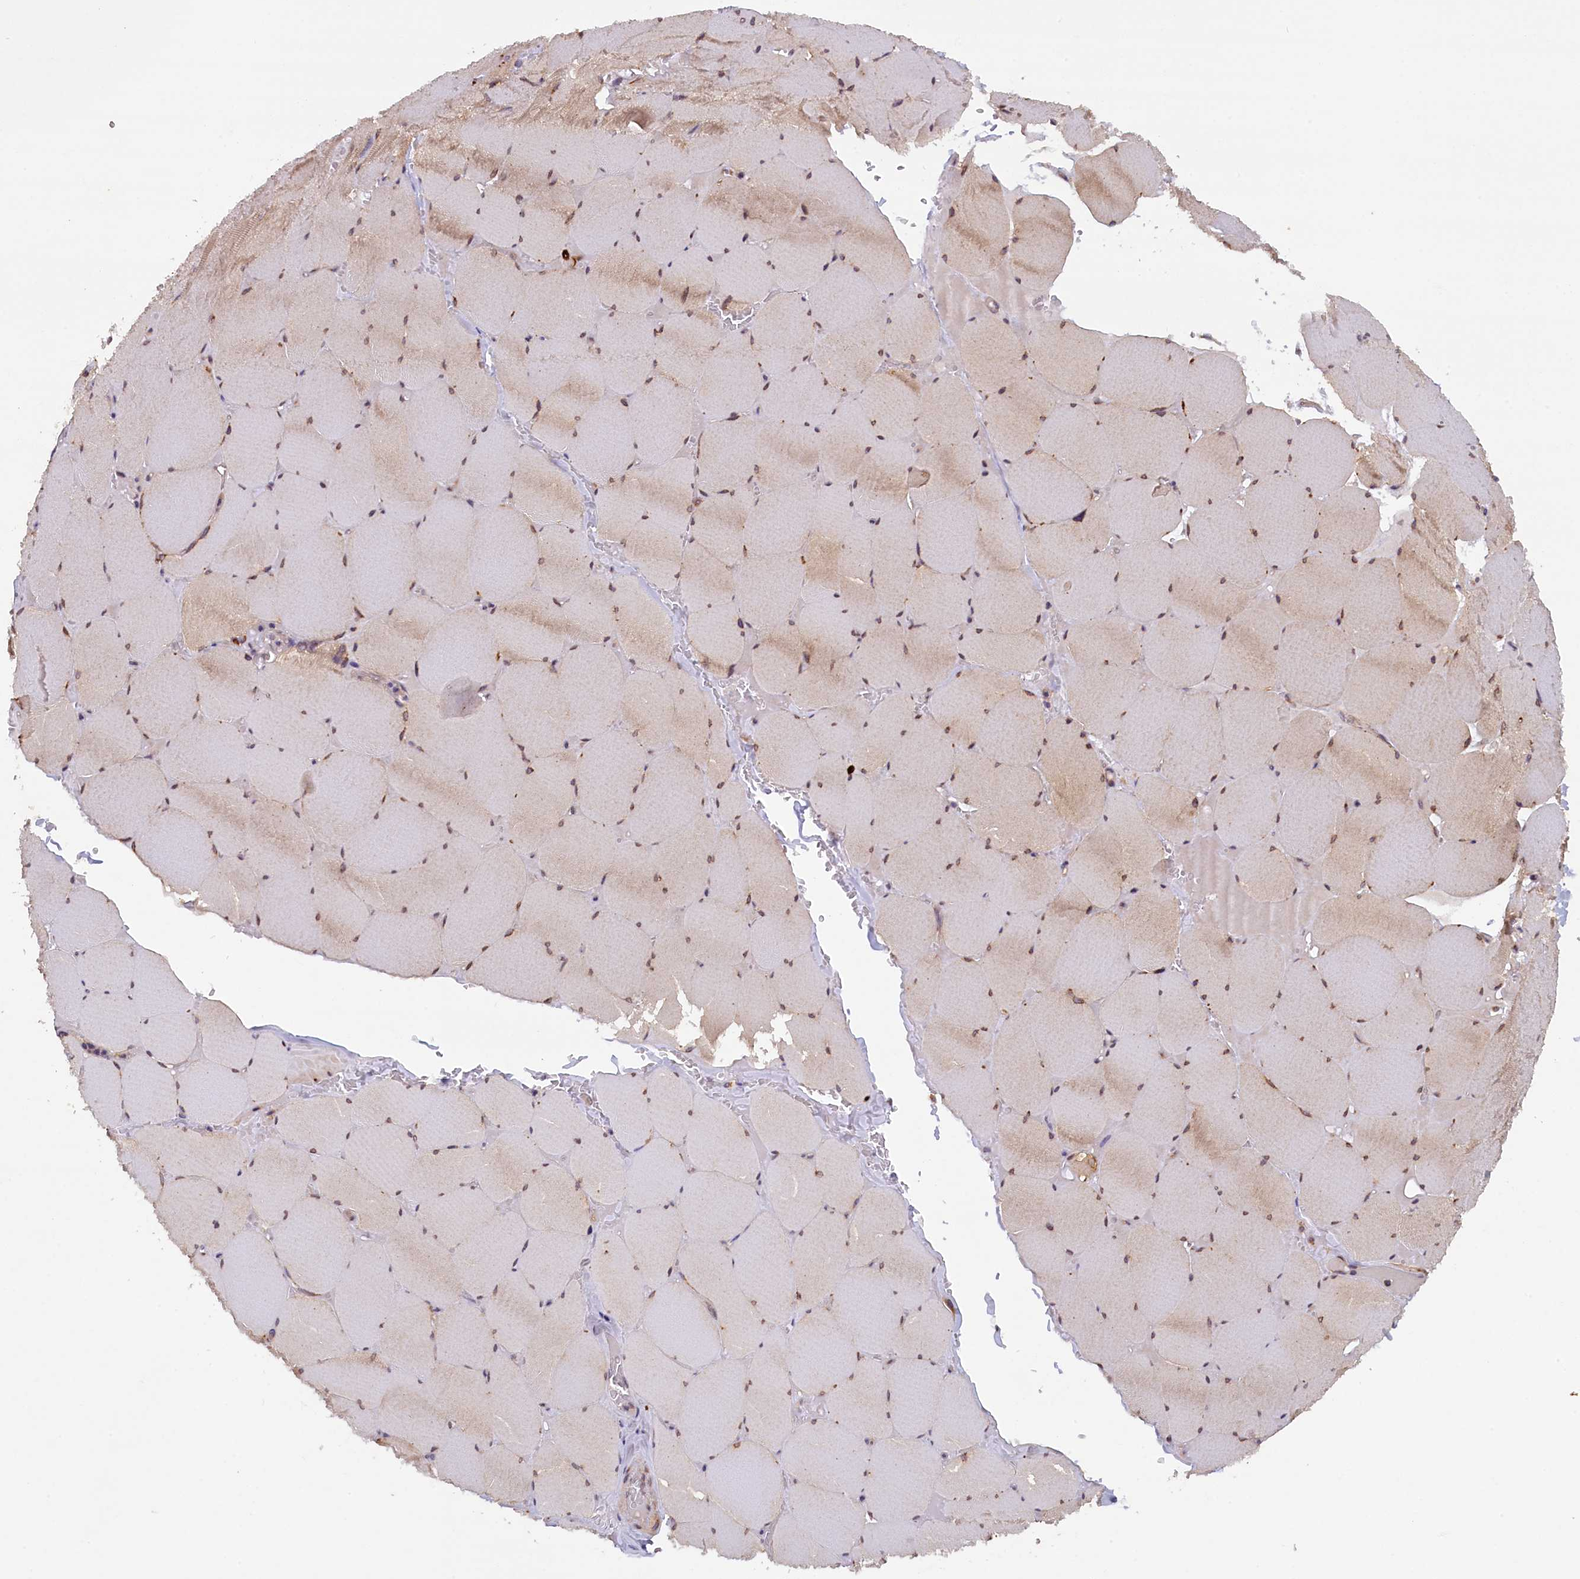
{"staining": {"intensity": "moderate", "quantity": "25%-75%", "location": "cytoplasmic/membranous,nuclear"}, "tissue": "skeletal muscle", "cell_type": "Myocytes", "image_type": "normal", "snomed": [{"axis": "morphology", "description": "Normal tissue, NOS"}, {"axis": "topography", "description": "Skeletal muscle"}, {"axis": "topography", "description": "Head-Neck"}], "caption": "Immunohistochemistry (IHC) of unremarkable skeletal muscle demonstrates medium levels of moderate cytoplasmic/membranous,nuclear staining in about 25%-75% of myocytes. (DAB IHC with brightfield microscopy, high magnification).", "gene": "CCDC9B", "patient": {"sex": "male", "age": 66}}